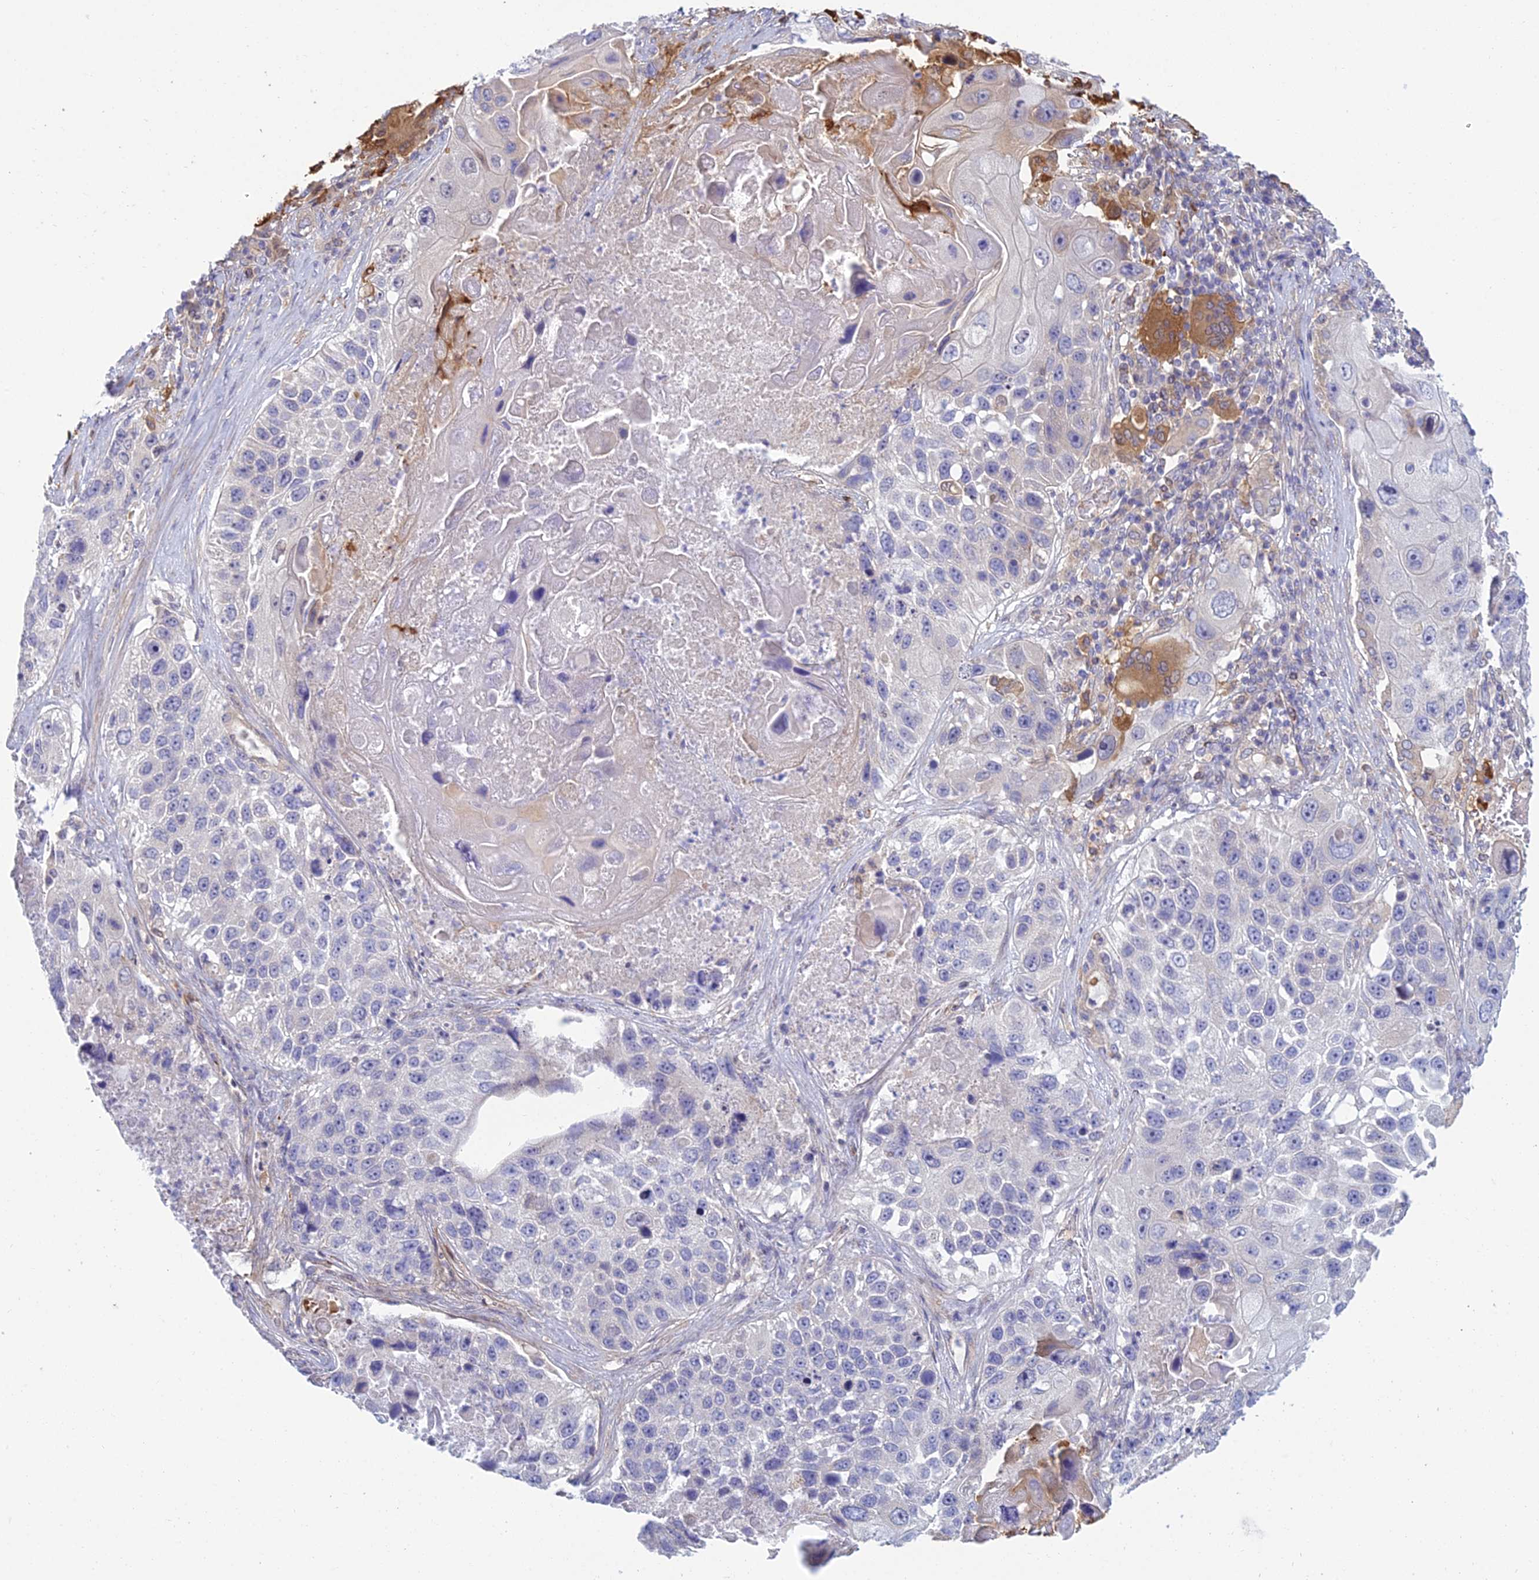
{"staining": {"intensity": "negative", "quantity": "none", "location": "none"}, "tissue": "lung cancer", "cell_type": "Tumor cells", "image_type": "cancer", "snomed": [{"axis": "morphology", "description": "Squamous cell carcinoma, NOS"}, {"axis": "topography", "description": "Lung"}], "caption": "Photomicrograph shows no significant protein staining in tumor cells of lung cancer. Nuclei are stained in blue.", "gene": "DUS2", "patient": {"sex": "male", "age": 61}}